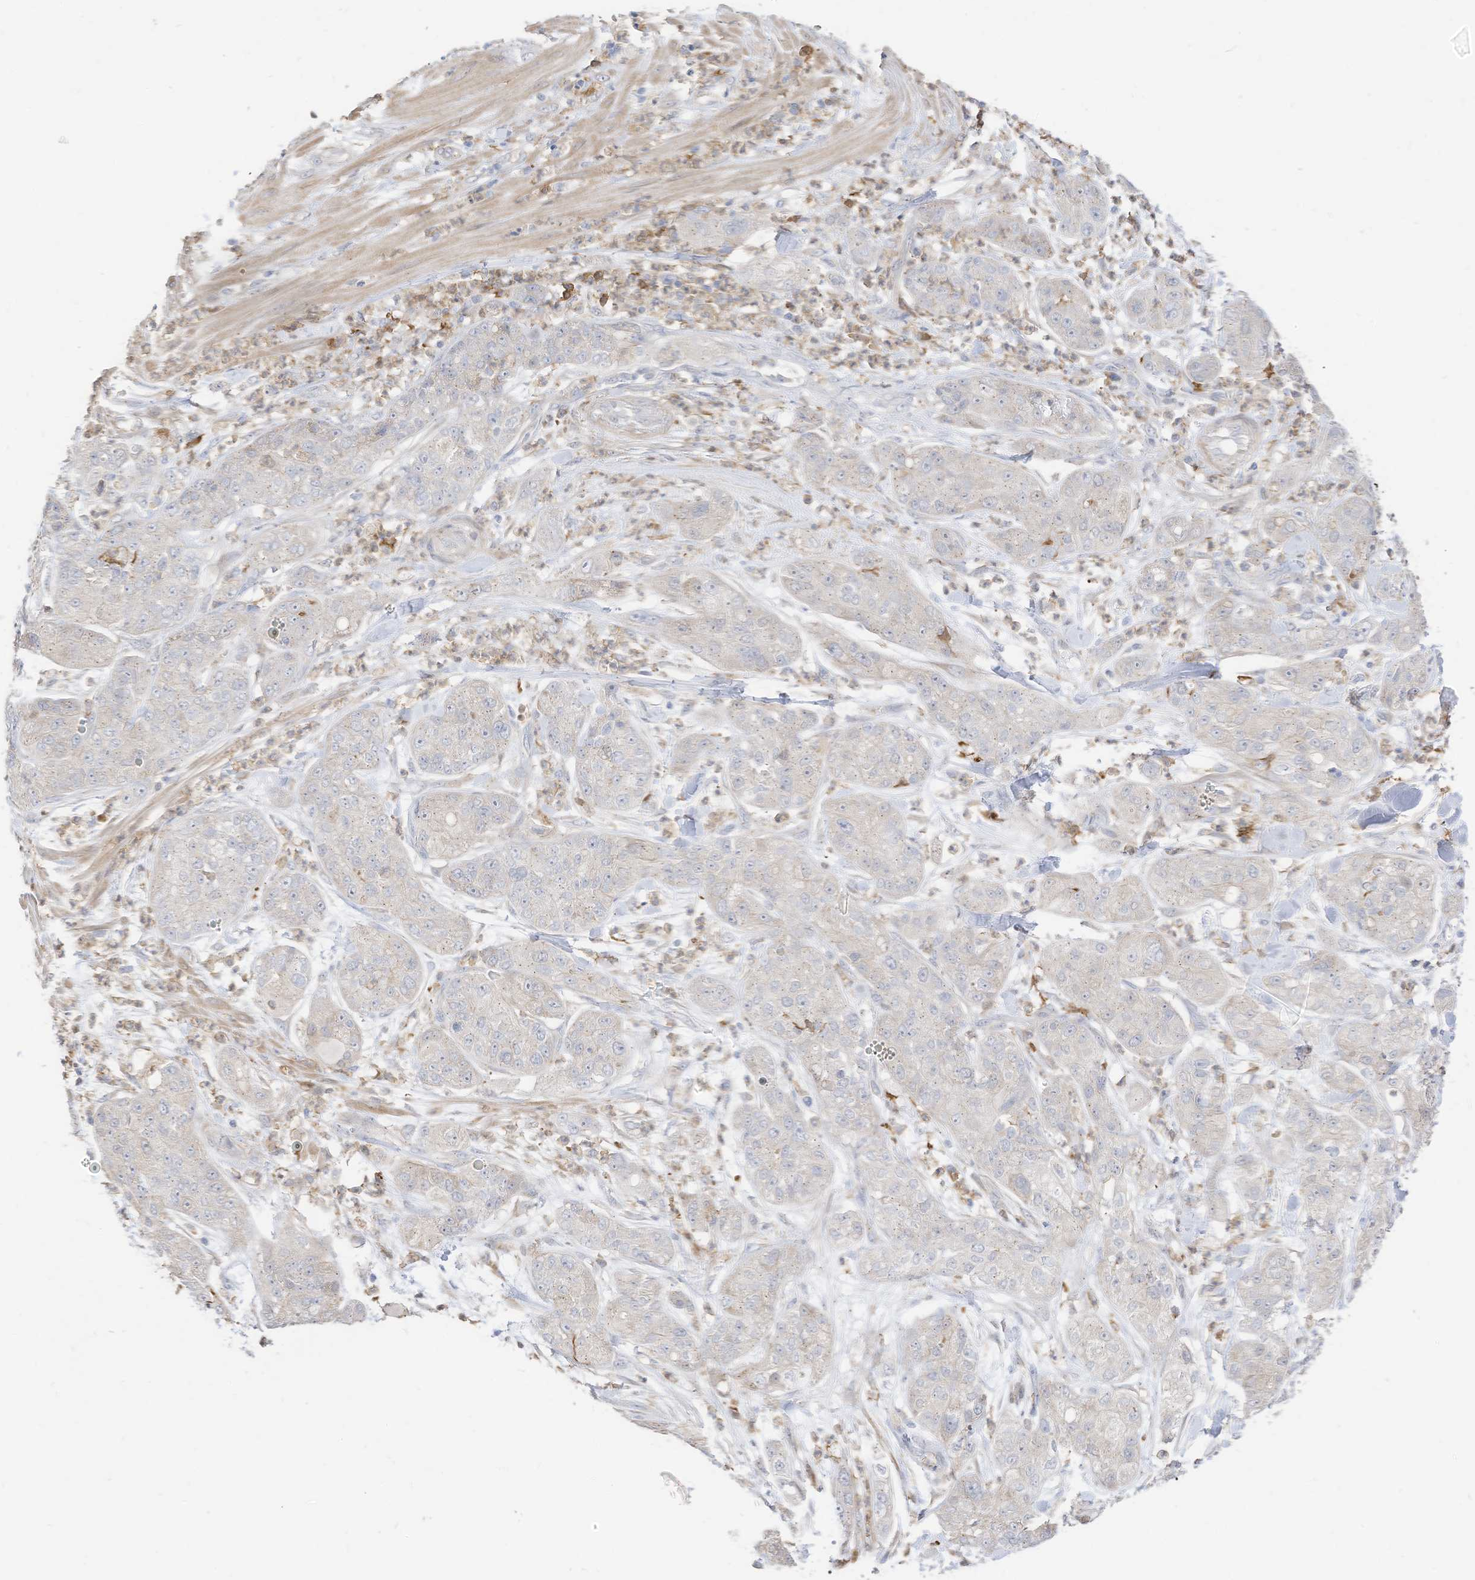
{"staining": {"intensity": "negative", "quantity": "none", "location": "none"}, "tissue": "pancreatic cancer", "cell_type": "Tumor cells", "image_type": "cancer", "snomed": [{"axis": "morphology", "description": "Adenocarcinoma, NOS"}, {"axis": "topography", "description": "Pancreas"}], "caption": "Tumor cells show no significant positivity in pancreatic cancer (adenocarcinoma). The staining was performed using DAB (3,3'-diaminobenzidine) to visualize the protein expression in brown, while the nuclei were stained in blue with hematoxylin (Magnification: 20x).", "gene": "ATP13A1", "patient": {"sex": "female", "age": 78}}